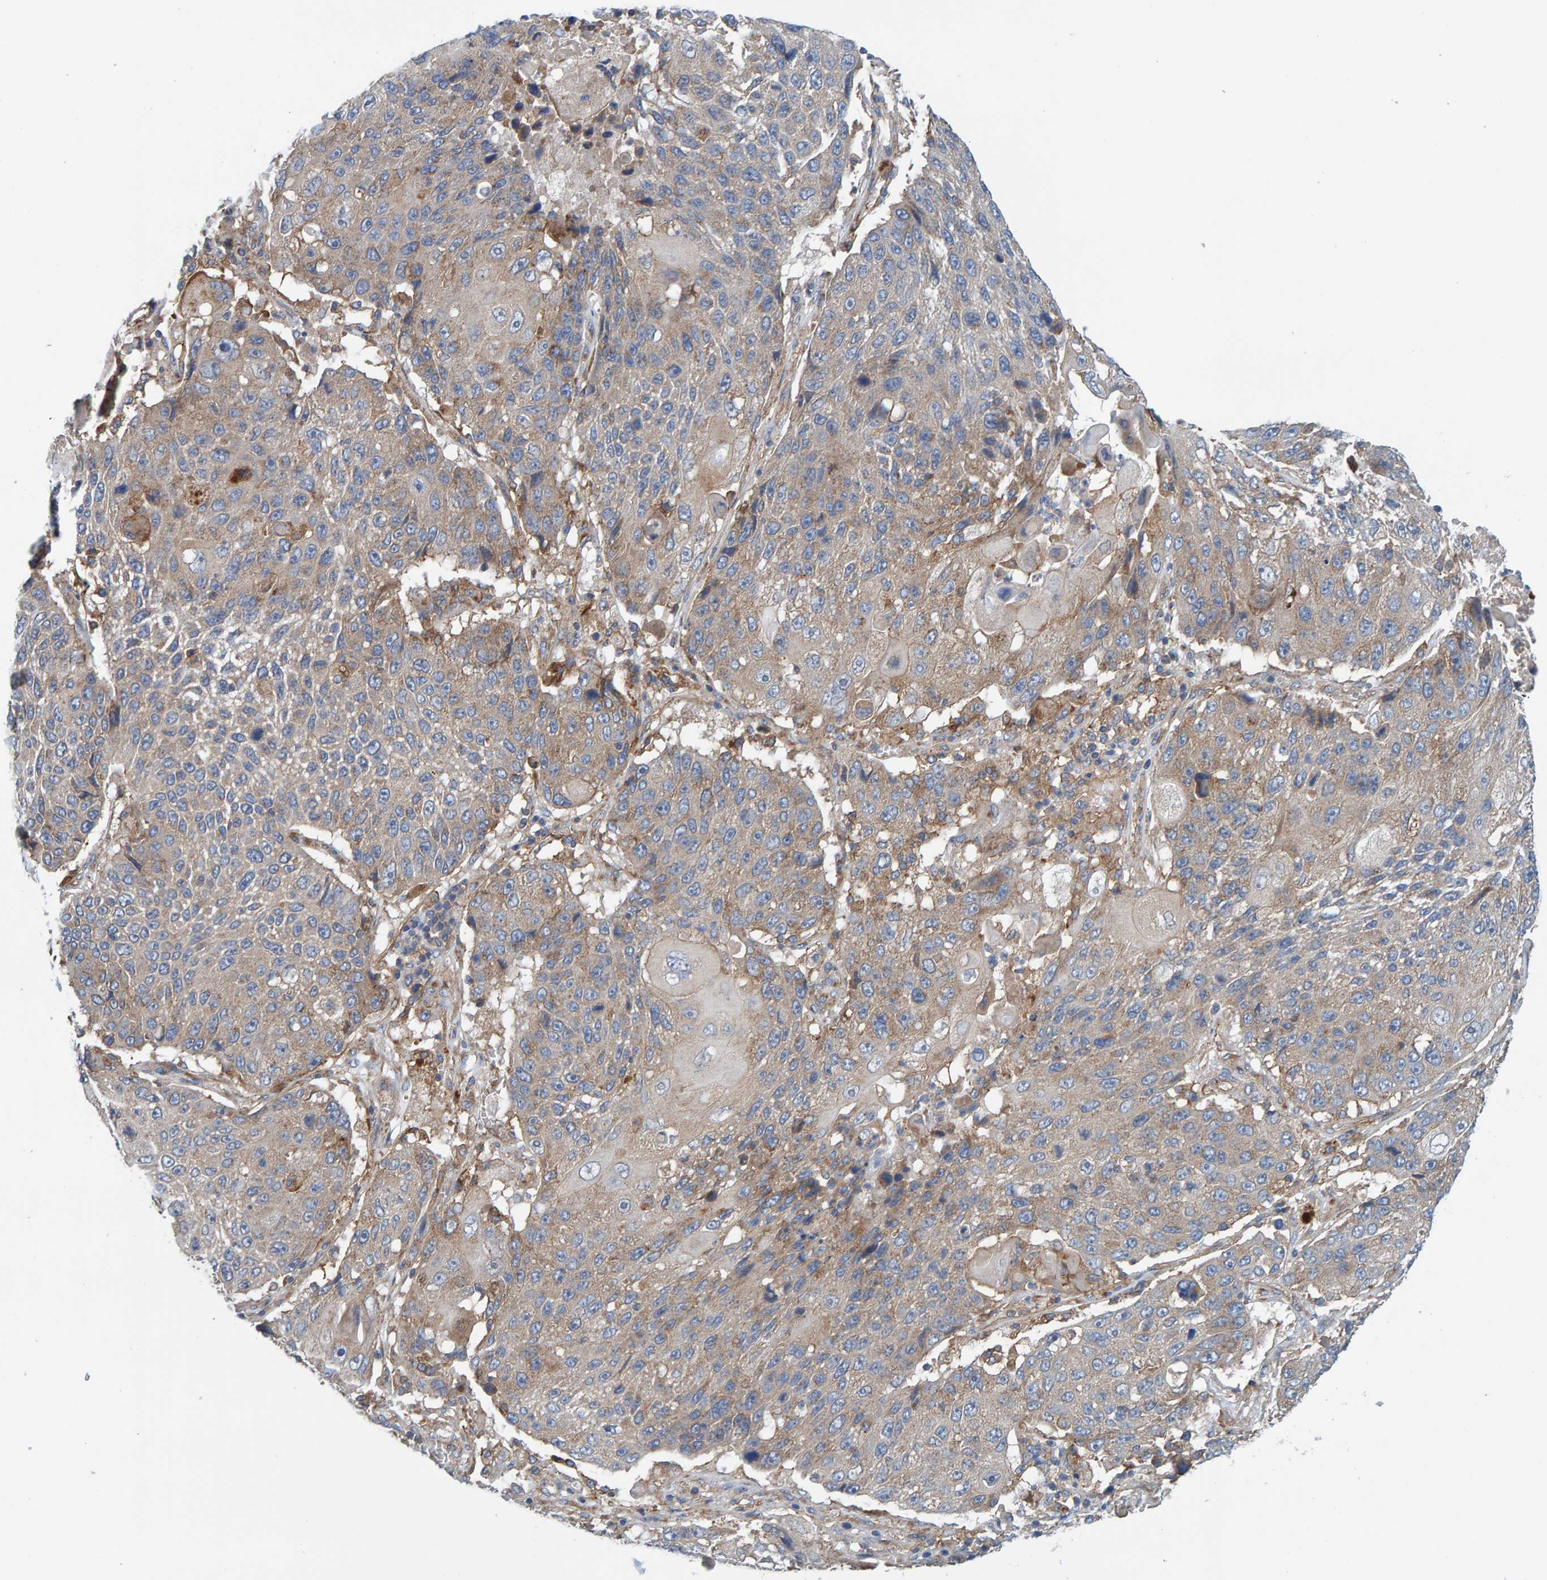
{"staining": {"intensity": "weak", "quantity": "25%-75%", "location": "cytoplasmic/membranous"}, "tissue": "lung cancer", "cell_type": "Tumor cells", "image_type": "cancer", "snomed": [{"axis": "morphology", "description": "Squamous cell carcinoma, NOS"}, {"axis": "topography", "description": "Lung"}], "caption": "A high-resolution histopathology image shows IHC staining of lung squamous cell carcinoma, which exhibits weak cytoplasmic/membranous positivity in about 25%-75% of tumor cells.", "gene": "MKLN1", "patient": {"sex": "male", "age": 61}}